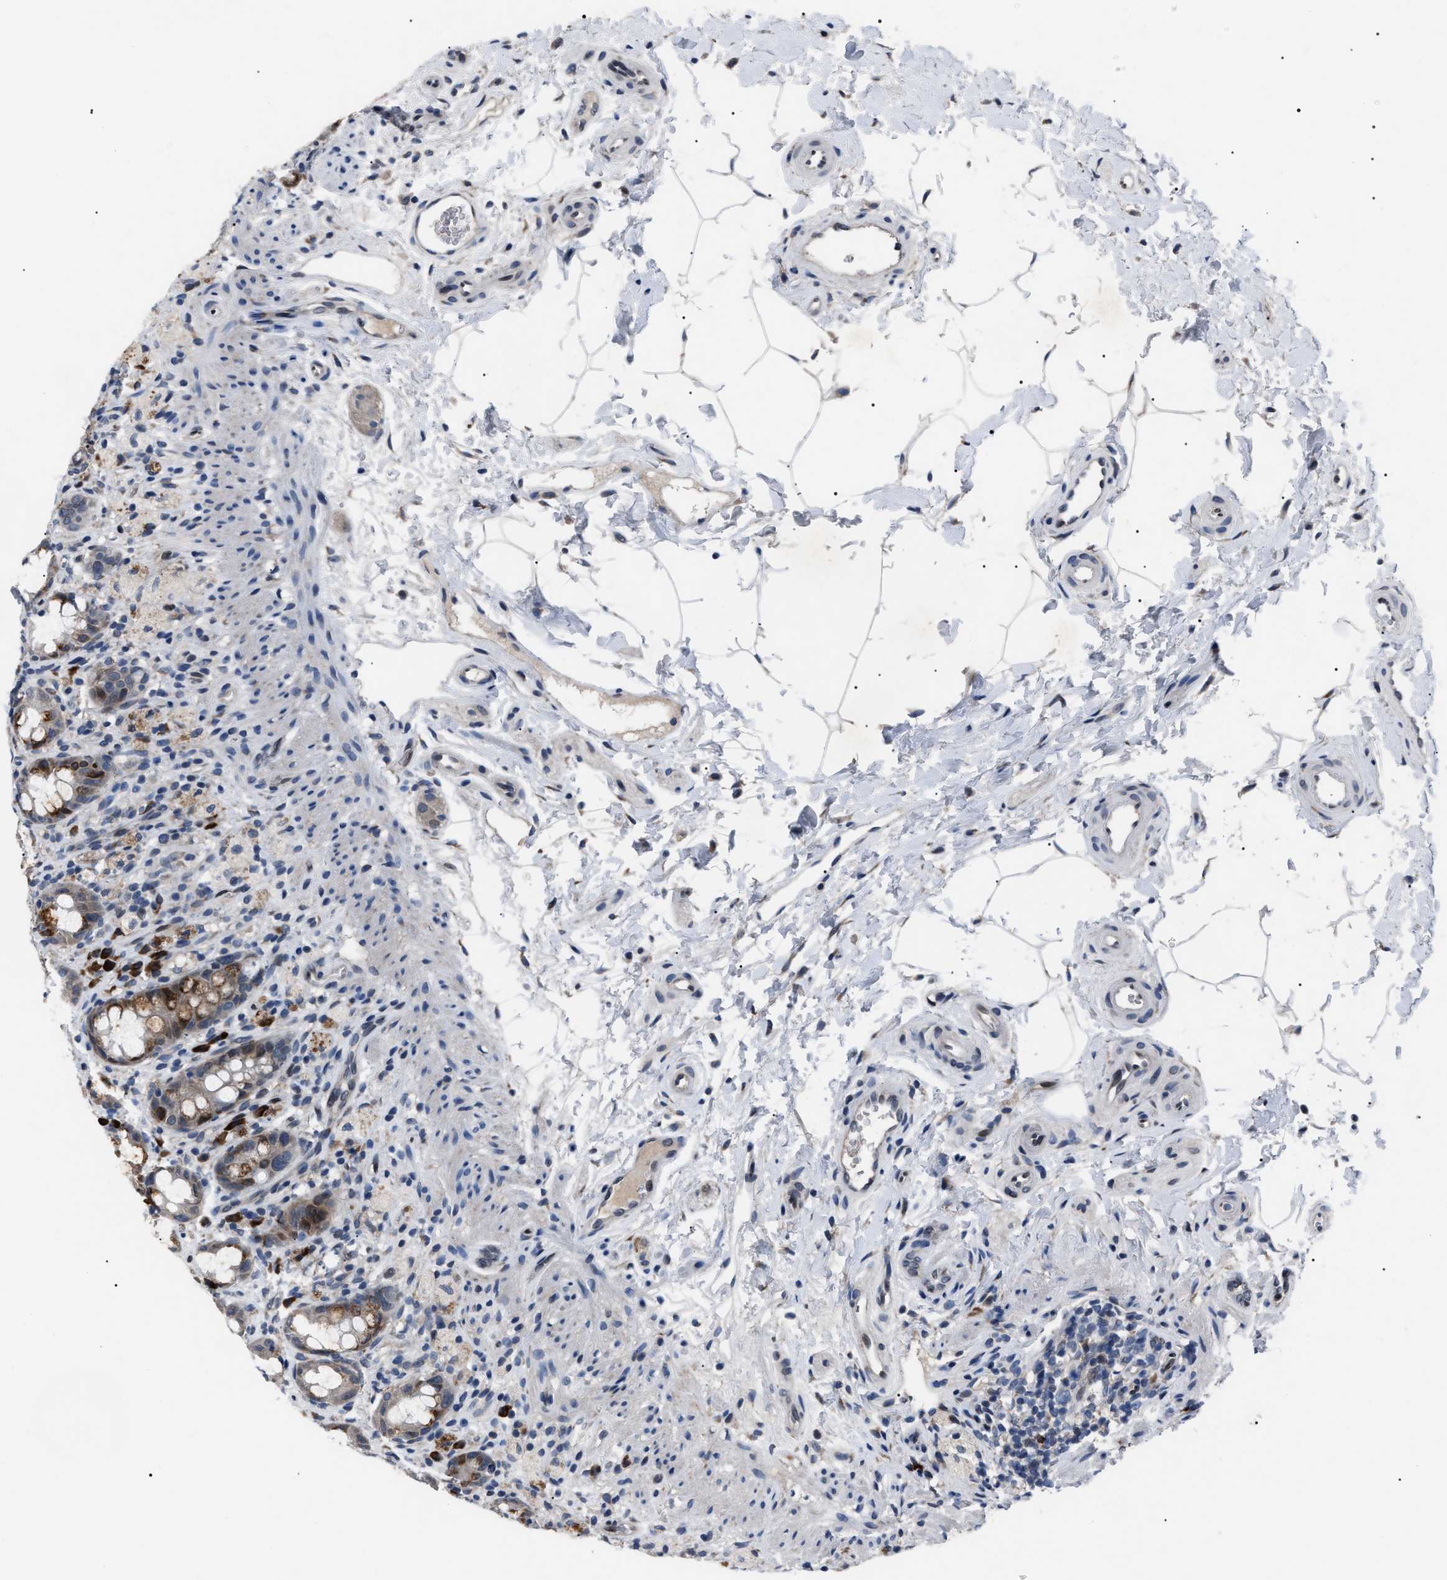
{"staining": {"intensity": "moderate", "quantity": ">75%", "location": "cytoplasmic/membranous"}, "tissue": "rectum", "cell_type": "Glandular cells", "image_type": "normal", "snomed": [{"axis": "morphology", "description": "Normal tissue, NOS"}, {"axis": "topography", "description": "Rectum"}], "caption": "This micrograph exhibits immunohistochemistry staining of unremarkable human rectum, with medium moderate cytoplasmic/membranous staining in approximately >75% of glandular cells.", "gene": "LRRC14", "patient": {"sex": "male", "age": 44}}